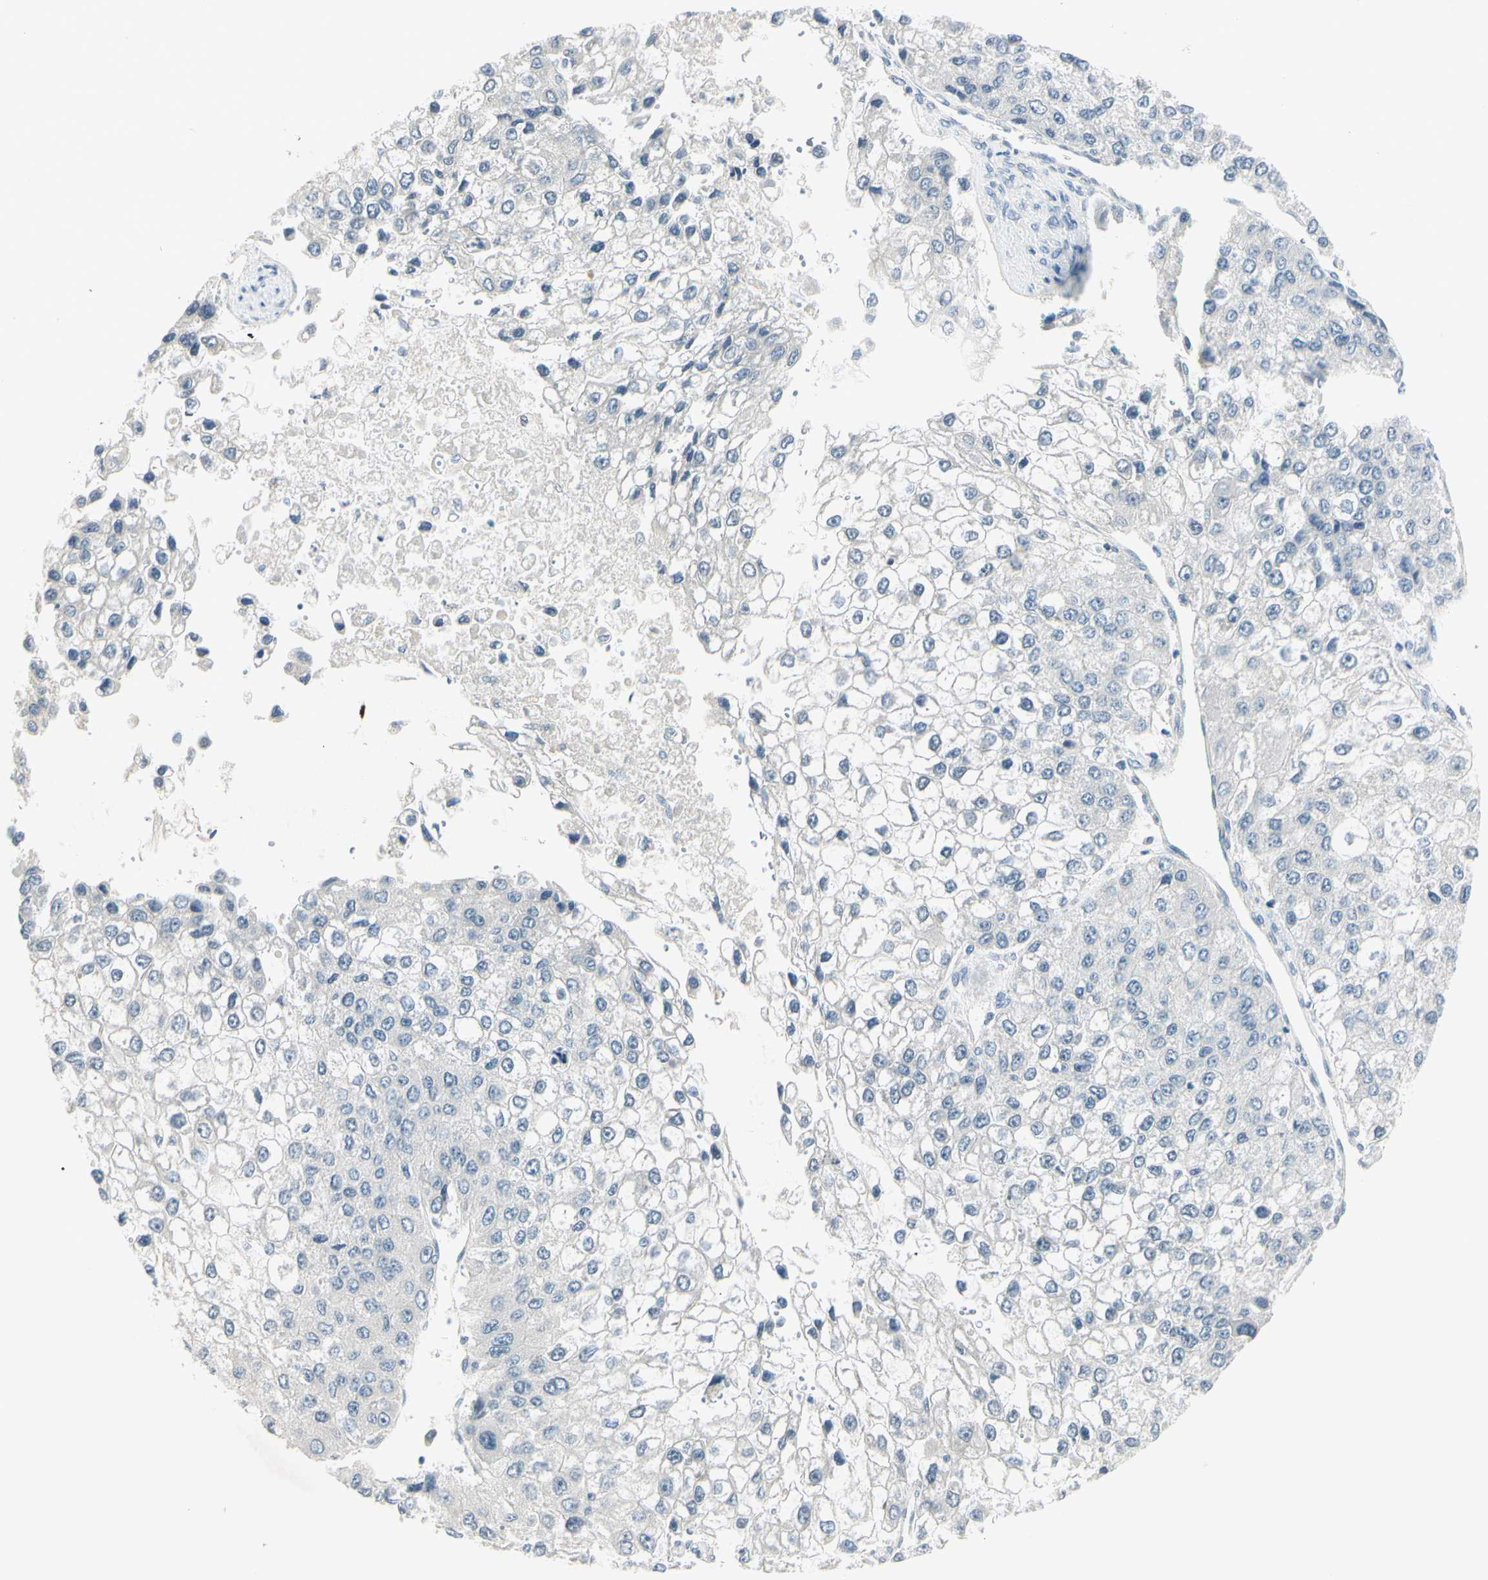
{"staining": {"intensity": "negative", "quantity": "none", "location": "none"}, "tissue": "liver cancer", "cell_type": "Tumor cells", "image_type": "cancer", "snomed": [{"axis": "morphology", "description": "Carcinoma, Hepatocellular, NOS"}, {"axis": "topography", "description": "Liver"}], "caption": "An image of human liver cancer is negative for staining in tumor cells.", "gene": "MAPRE3", "patient": {"sex": "female", "age": 66}}